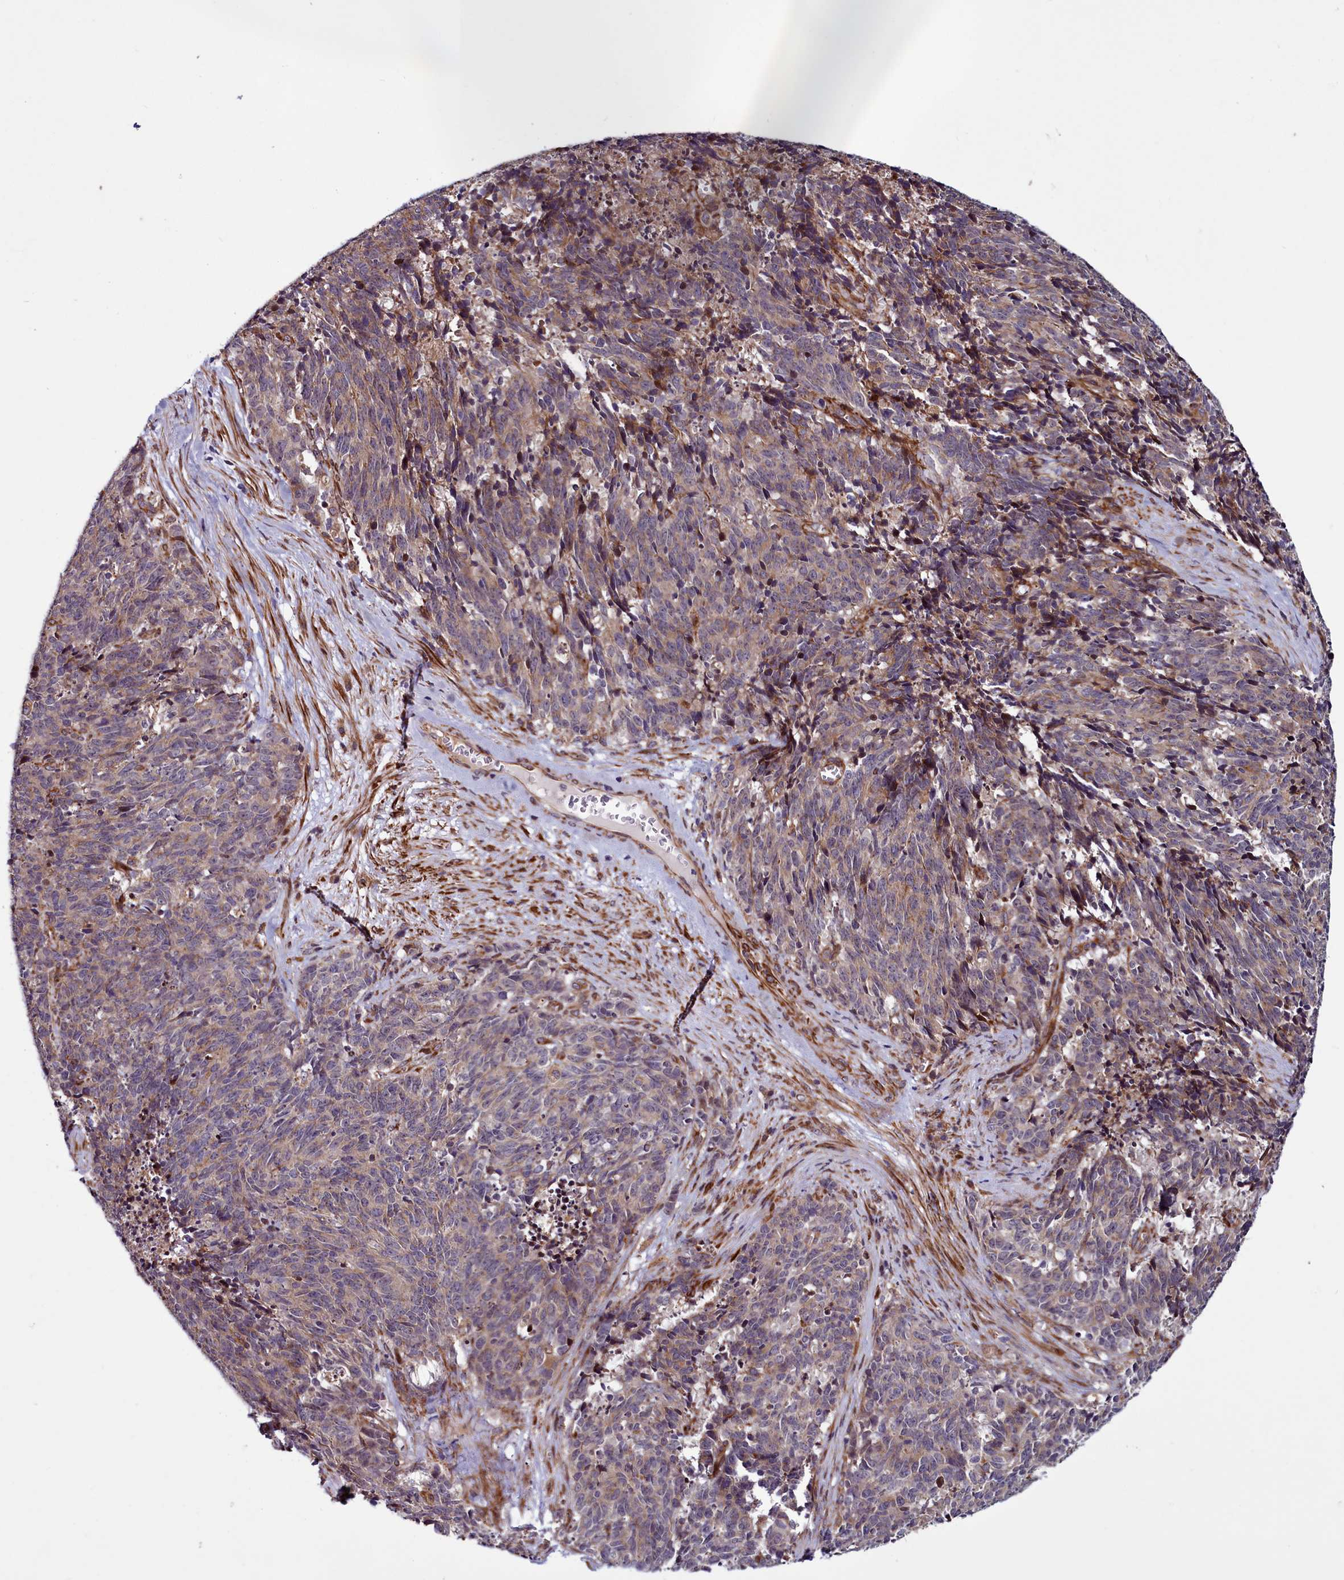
{"staining": {"intensity": "weak", "quantity": "25%-75%", "location": "cytoplasmic/membranous"}, "tissue": "cervical cancer", "cell_type": "Tumor cells", "image_type": "cancer", "snomed": [{"axis": "morphology", "description": "Squamous cell carcinoma, NOS"}, {"axis": "topography", "description": "Cervix"}], "caption": "Tumor cells demonstrate weak cytoplasmic/membranous positivity in about 25%-75% of cells in cervical cancer.", "gene": "MCRIP1", "patient": {"sex": "female", "age": 29}}